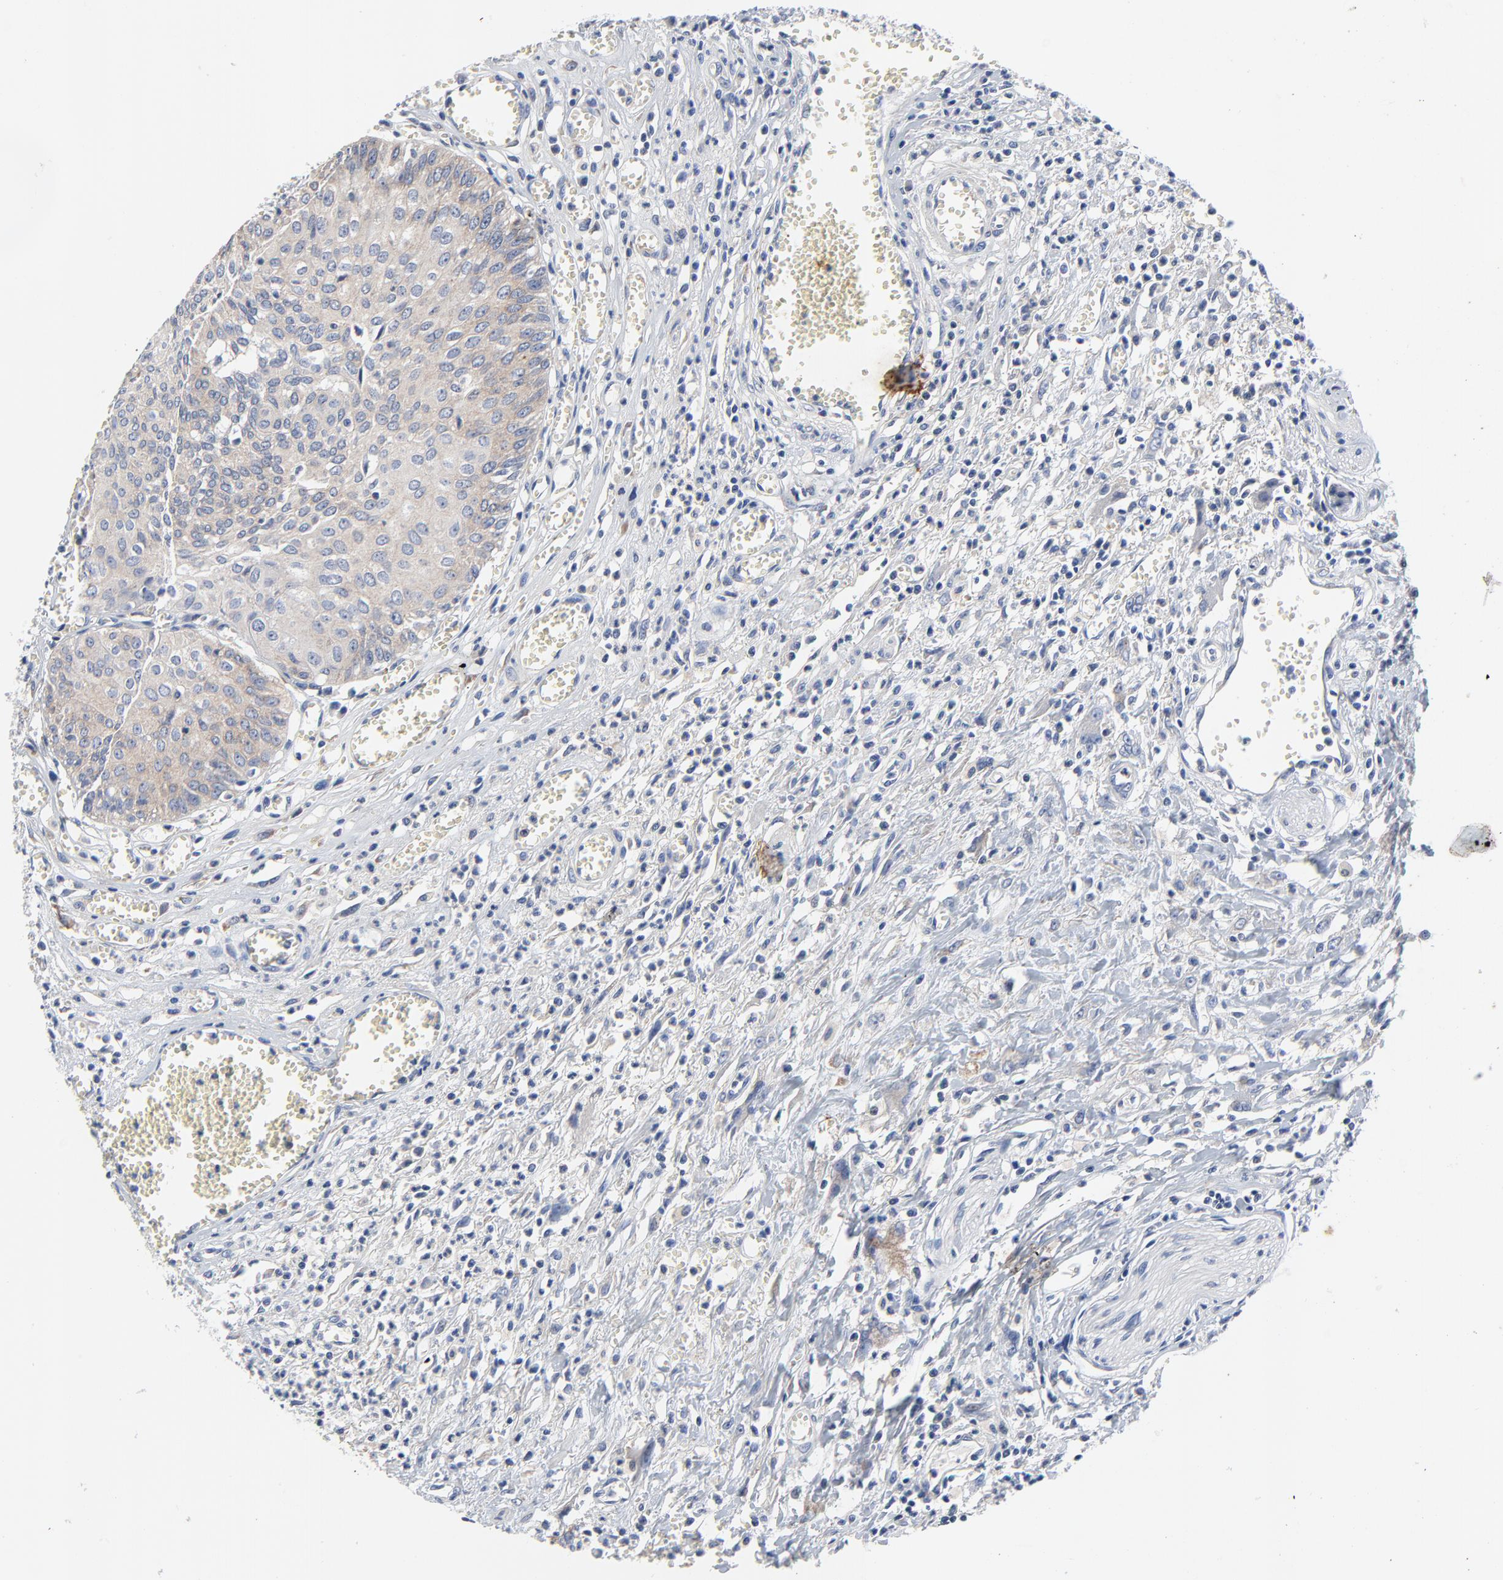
{"staining": {"intensity": "negative", "quantity": "none", "location": "none"}, "tissue": "urothelial cancer", "cell_type": "Tumor cells", "image_type": "cancer", "snomed": [{"axis": "morphology", "description": "Urothelial carcinoma, High grade"}, {"axis": "topography", "description": "Urinary bladder"}], "caption": "There is no significant positivity in tumor cells of high-grade urothelial carcinoma.", "gene": "VAV2", "patient": {"sex": "male", "age": 66}}